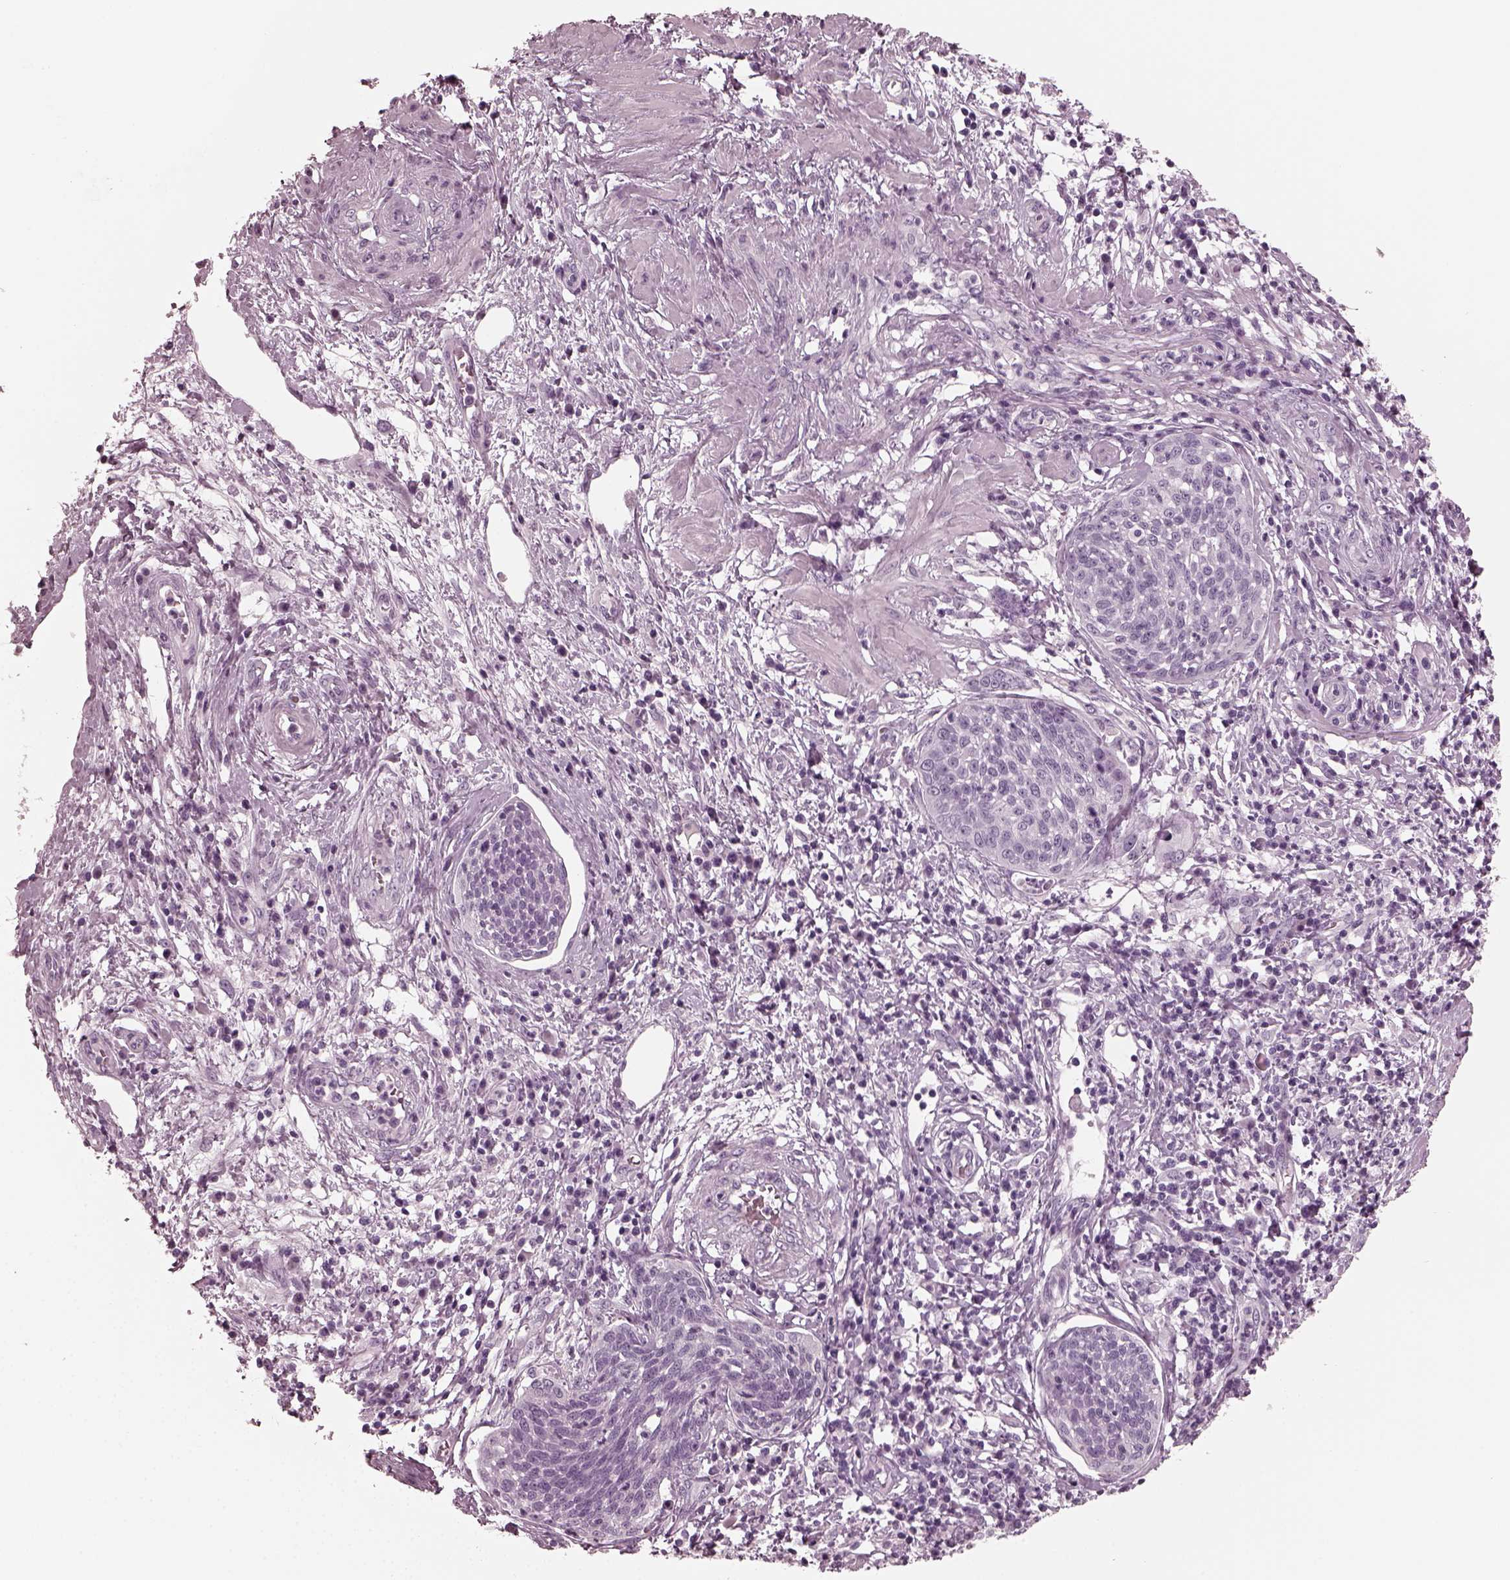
{"staining": {"intensity": "negative", "quantity": "none", "location": "none"}, "tissue": "cervical cancer", "cell_type": "Tumor cells", "image_type": "cancer", "snomed": [{"axis": "morphology", "description": "Squamous cell carcinoma, NOS"}, {"axis": "topography", "description": "Cervix"}], "caption": "There is no significant positivity in tumor cells of cervical cancer (squamous cell carcinoma).", "gene": "RCVRN", "patient": {"sex": "female", "age": 34}}